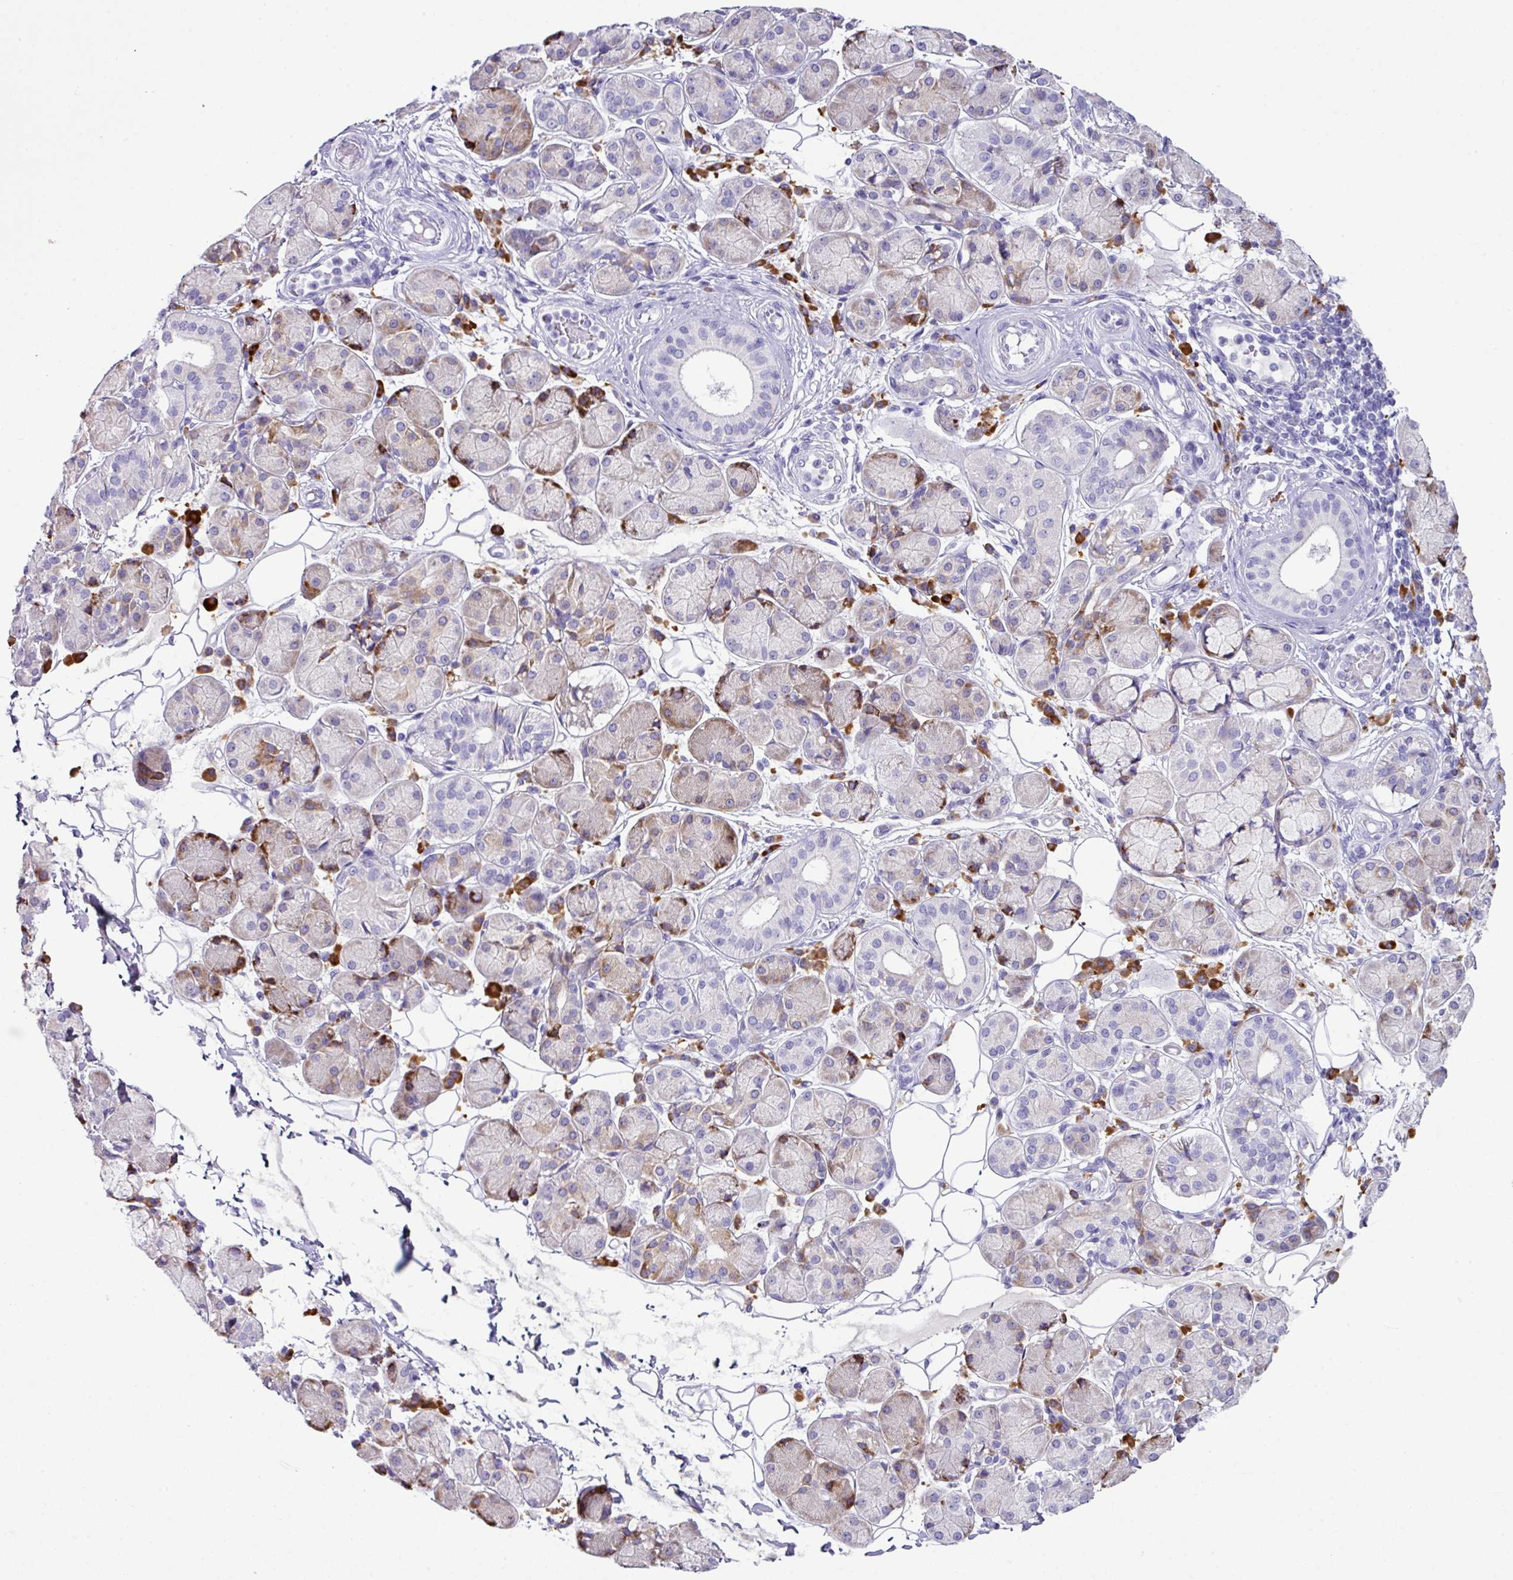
{"staining": {"intensity": "weak", "quantity": "<25%", "location": "cytoplasmic/membranous"}, "tissue": "salivary gland", "cell_type": "Glandular cells", "image_type": "normal", "snomed": [{"axis": "morphology", "description": "Squamous cell carcinoma, NOS"}, {"axis": "topography", "description": "Skin"}, {"axis": "topography", "description": "Head-Neck"}], "caption": "There is no significant expression in glandular cells of salivary gland.", "gene": "RGS21", "patient": {"sex": "male", "age": 80}}